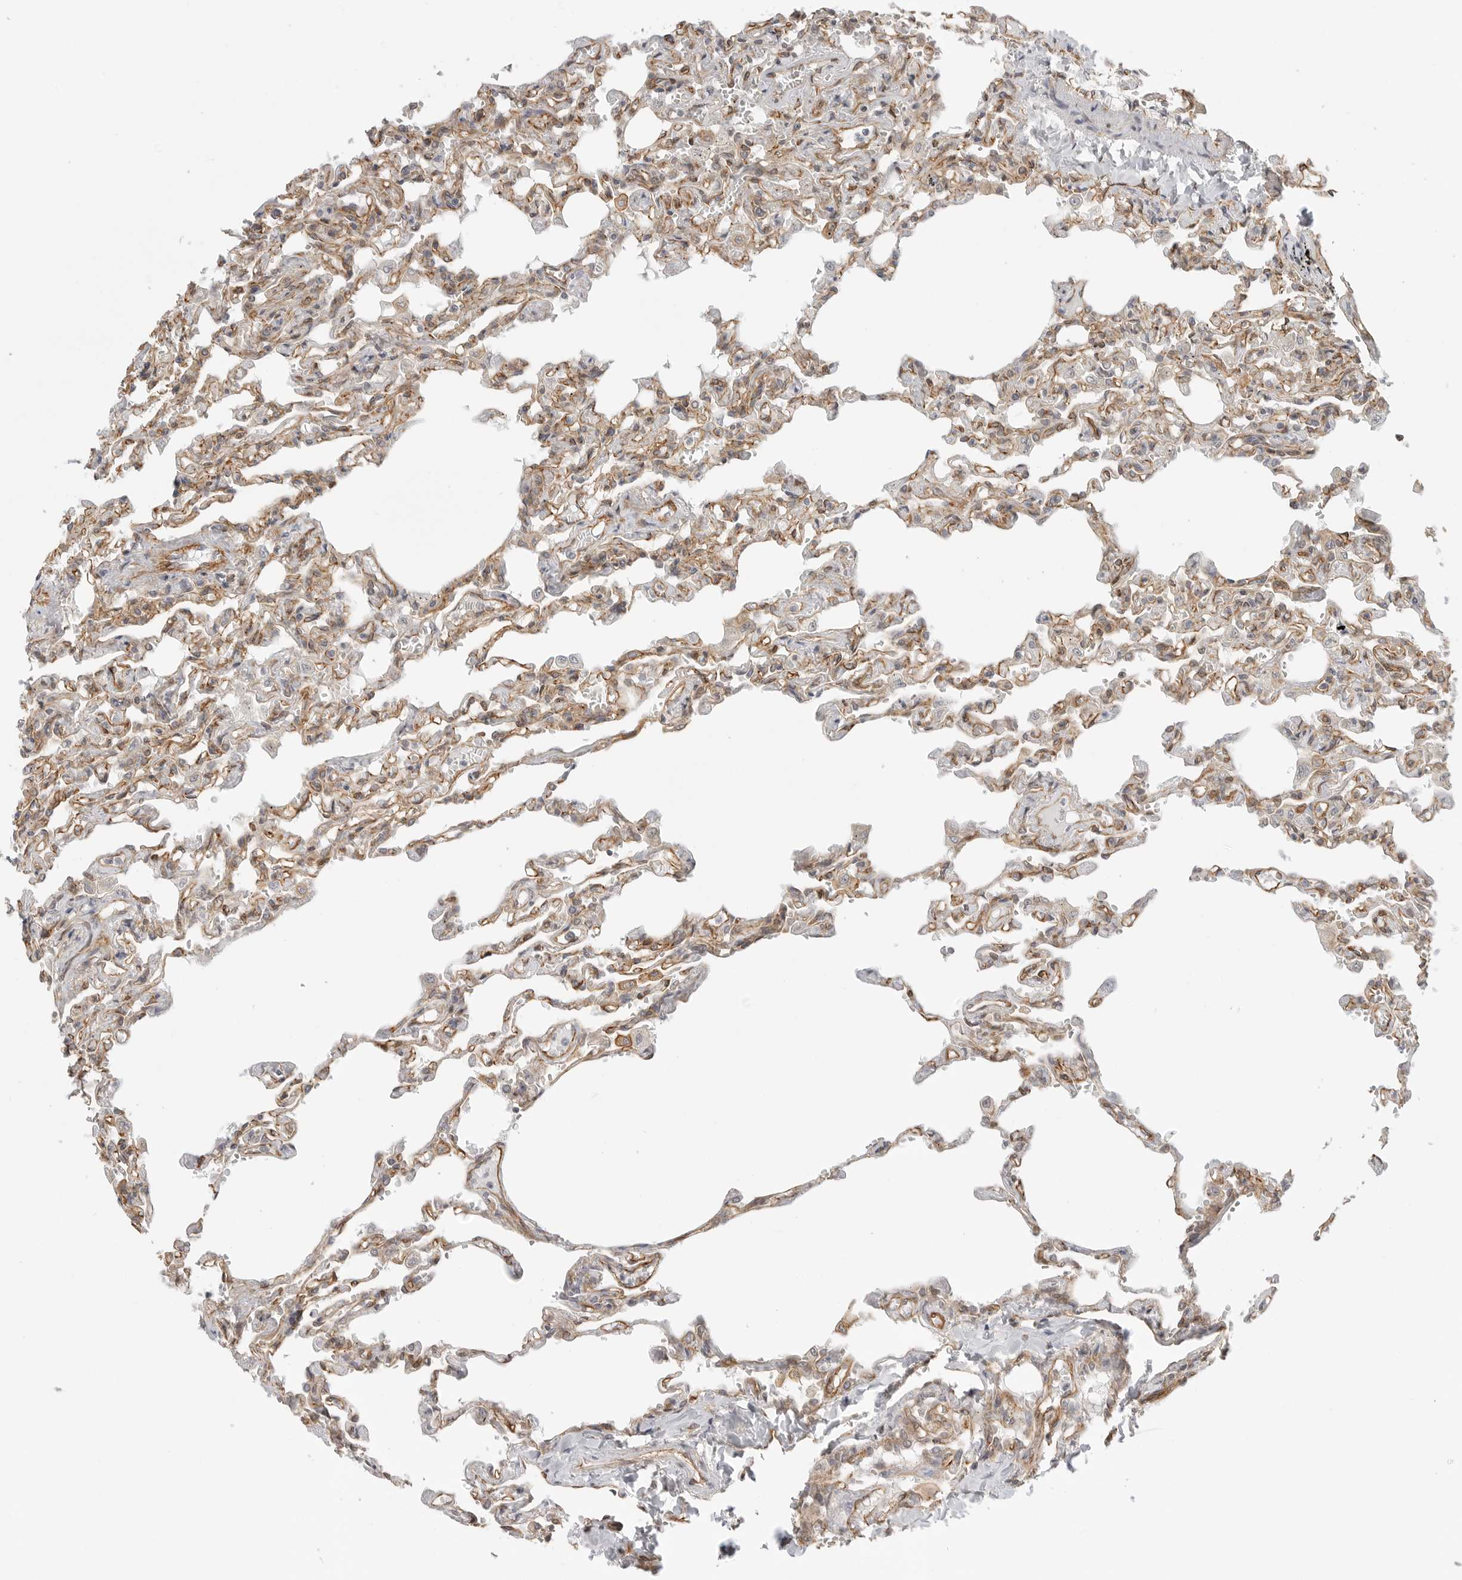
{"staining": {"intensity": "negative", "quantity": "none", "location": "none"}, "tissue": "lung", "cell_type": "Alveolar cells", "image_type": "normal", "snomed": [{"axis": "morphology", "description": "Normal tissue, NOS"}, {"axis": "topography", "description": "Lung"}], "caption": "A histopathology image of human lung is negative for staining in alveolar cells. Nuclei are stained in blue.", "gene": "ATOH7", "patient": {"sex": "male", "age": 21}}